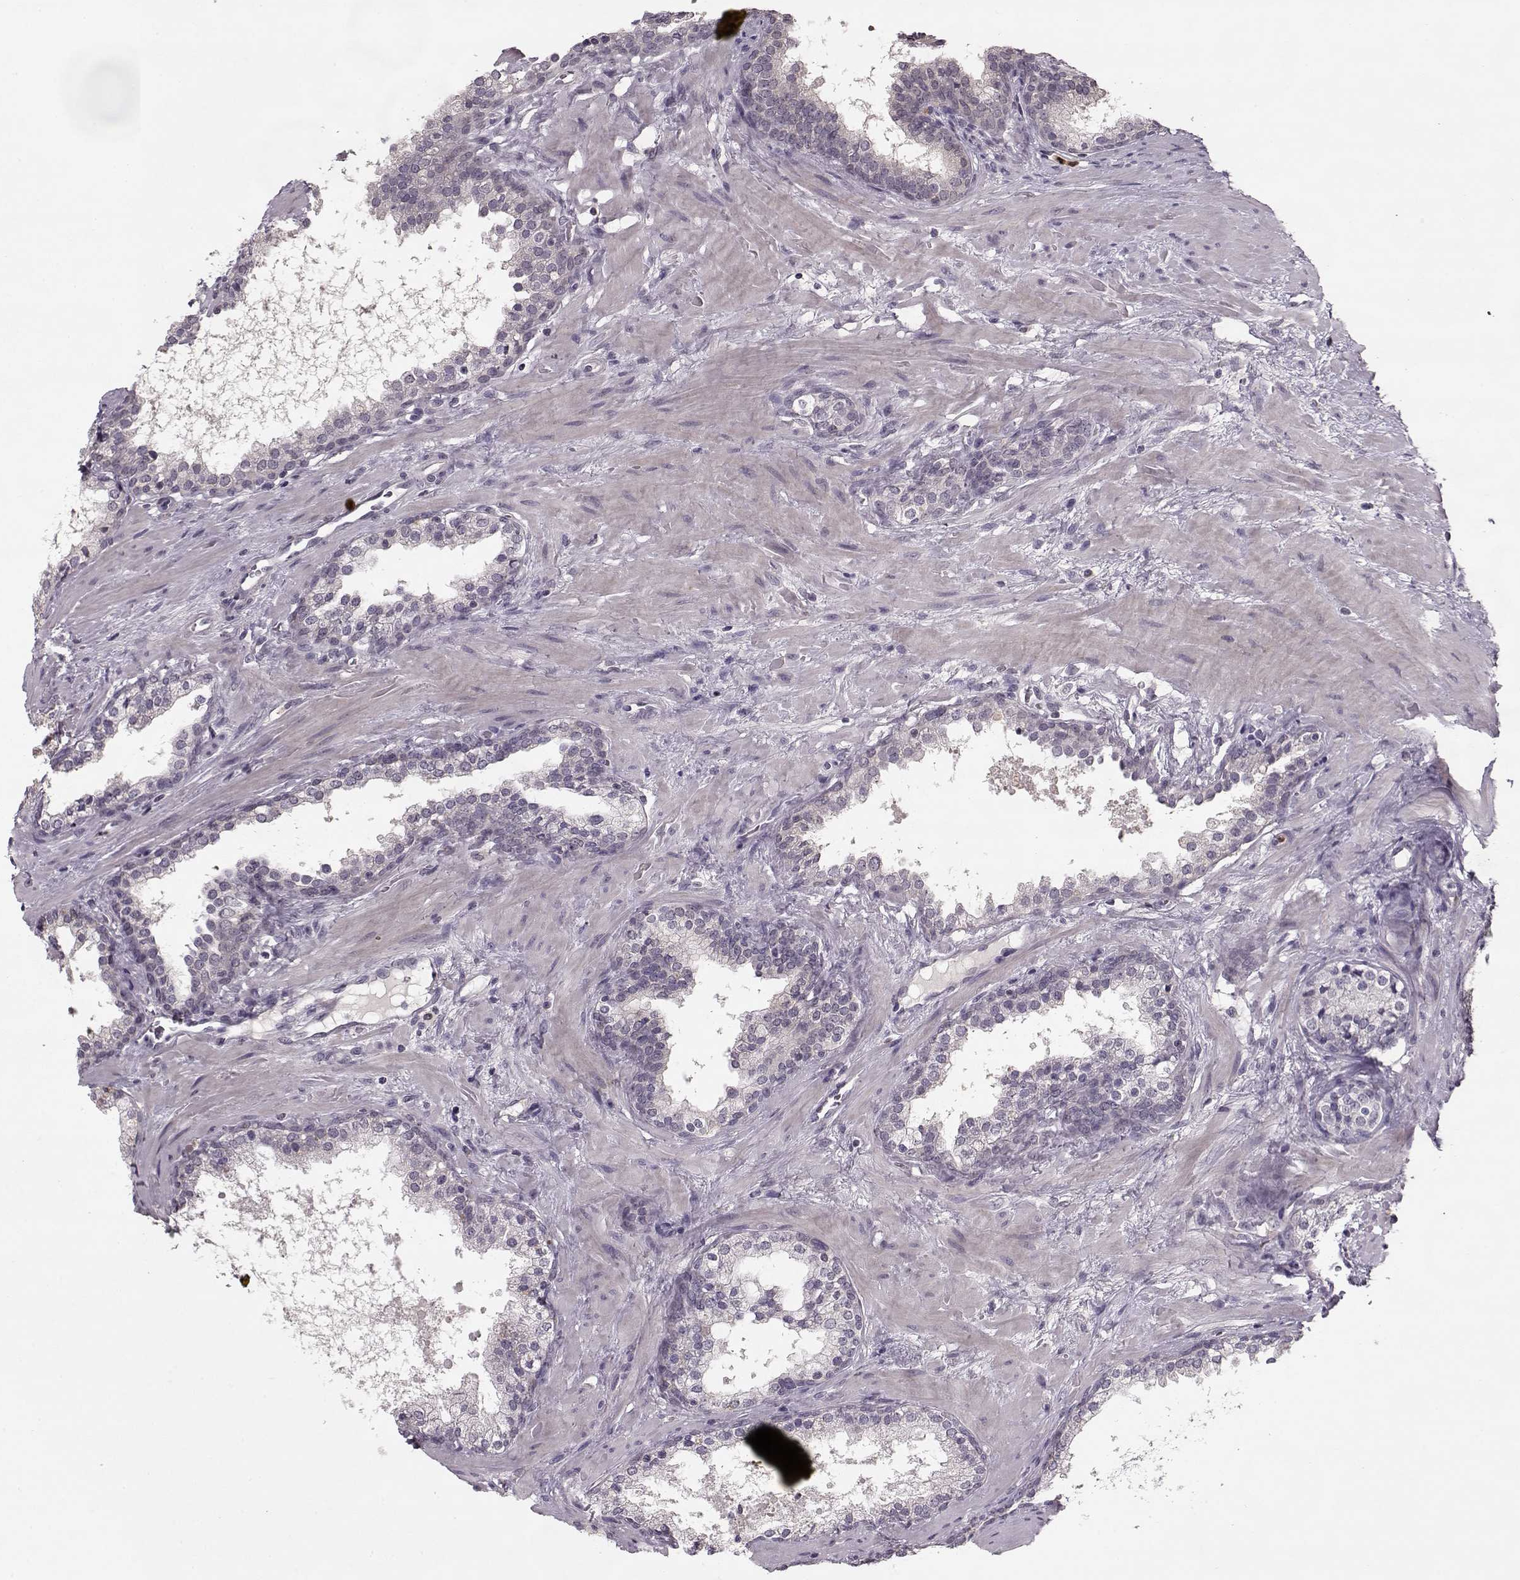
{"staining": {"intensity": "negative", "quantity": "none", "location": "none"}, "tissue": "prostate cancer", "cell_type": "Tumor cells", "image_type": "cancer", "snomed": [{"axis": "morphology", "description": "Adenocarcinoma, NOS"}, {"axis": "topography", "description": "Prostate"}], "caption": "This is an IHC photomicrograph of prostate cancer. There is no expression in tumor cells.", "gene": "ACOT11", "patient": {"sex": "male", "age": 66}}